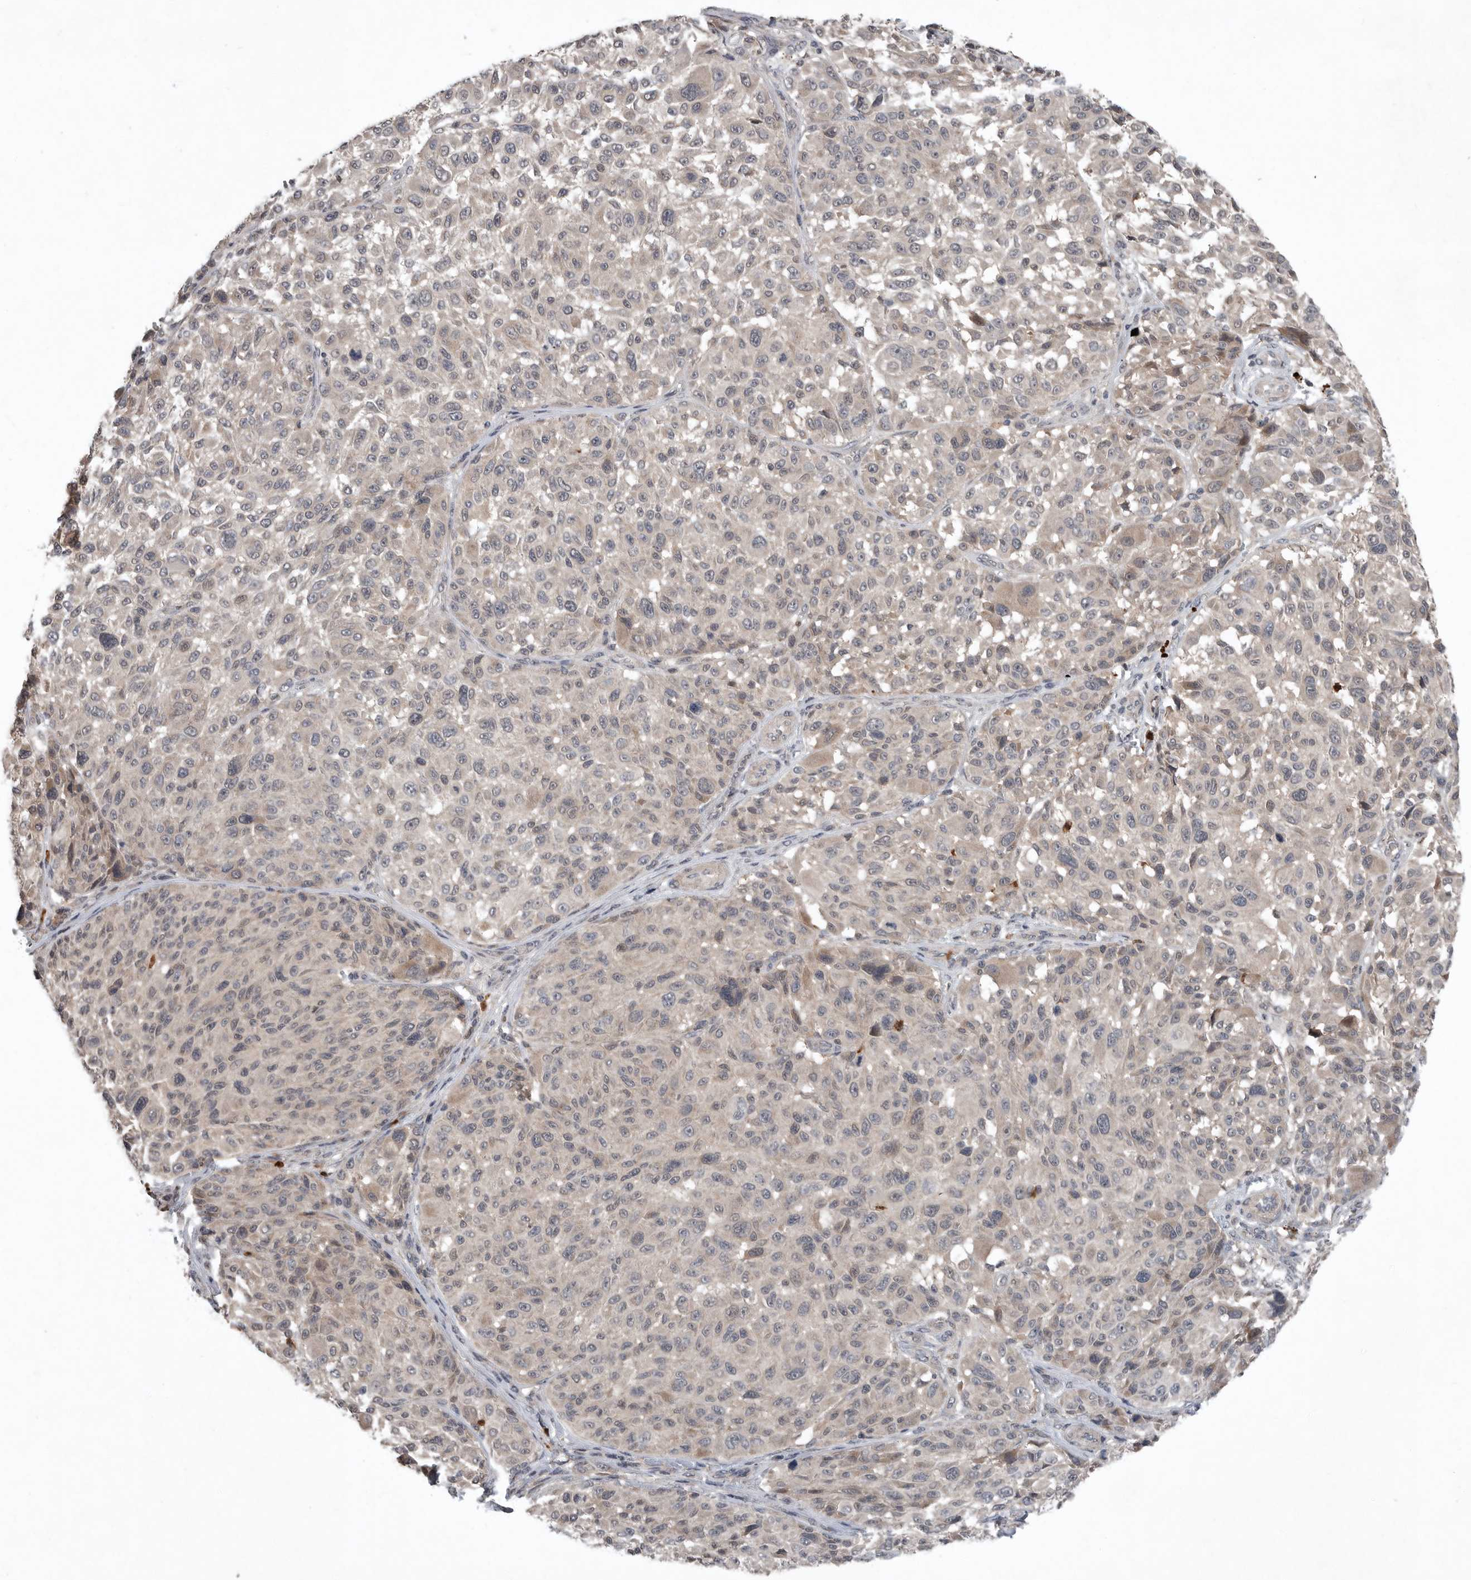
{"staining": {"intensity": "weak", "quantity": "<25%", "location": "cytoplasmic/membranous"}, "tissue": "melanoma", "cell_type": "Tumor cells", "image_type": "cancer", "snomed": [{"axis": "morphology", "description": "Malignant melanoma, NOS"}, {"axis": "topography", "description": "Skin"}], "caption": "A high-resolution image shows immunohistochemistry staining of melanoma, which demonstrates no significant staining in tumor cells. (DAB IHC visualized using brightfield microscopy, high magnification).", "gene": "SCP2", "patient": {"sex": "male", "age": 83}}